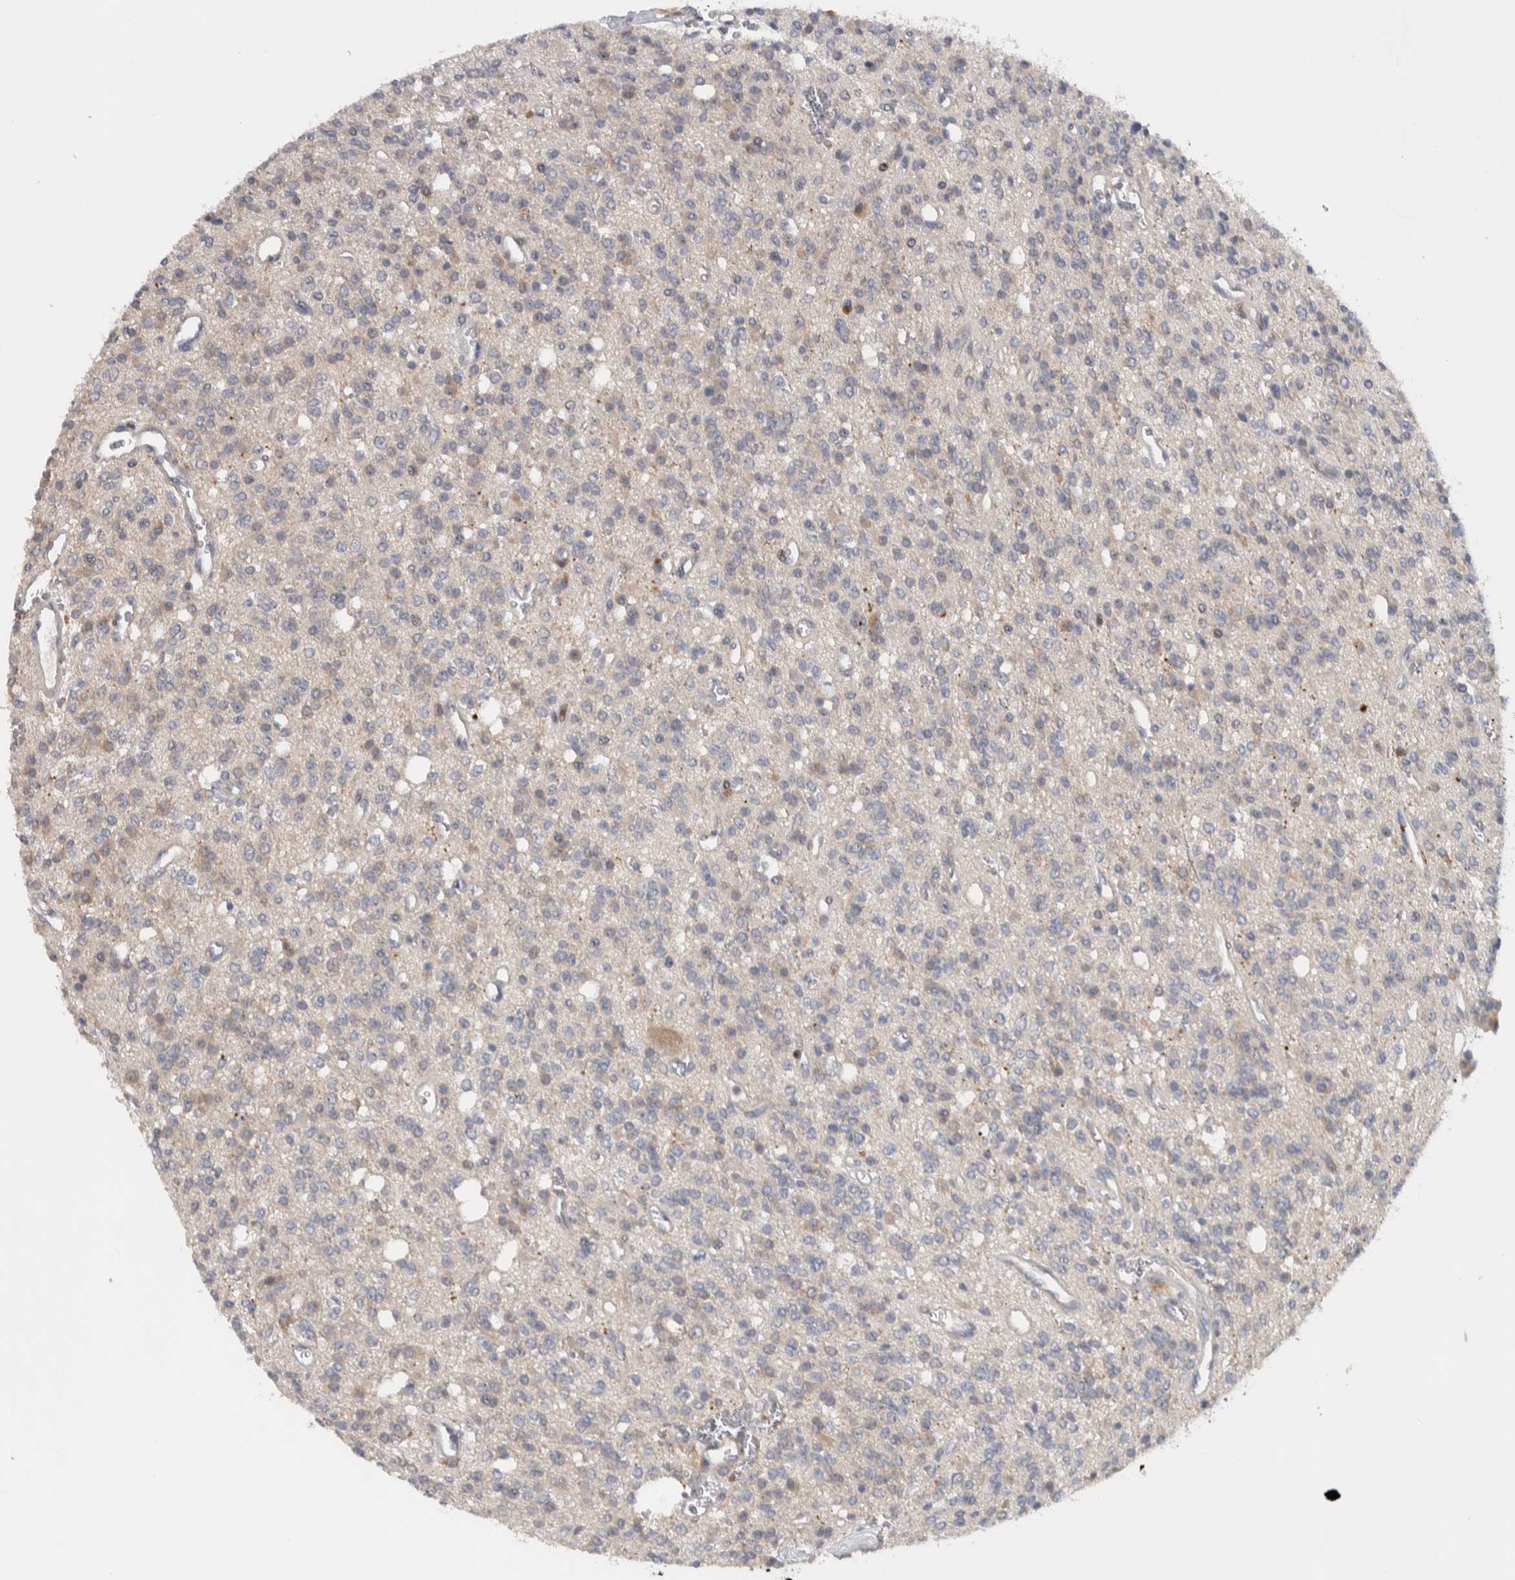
{"staining": {"intensity": "weak", "quantity": "<25%", "location": "cytoplasmic/membranous"}, "tissue": "glioma", "cell_type": "Tumor cells", "image_type": "cancer", "snomed": [{"axis": "morphology", "description": "Glioma, malignant, High grade"}, {"axis": "topography", "description": "Brain"}], "caption": "DAB immunohistochemical staining of high-grade glioma (malignant) displays no significant staining in tumor cells.", "gene": "PRRG4", "patient": {"sex": "male", "age": 34}}